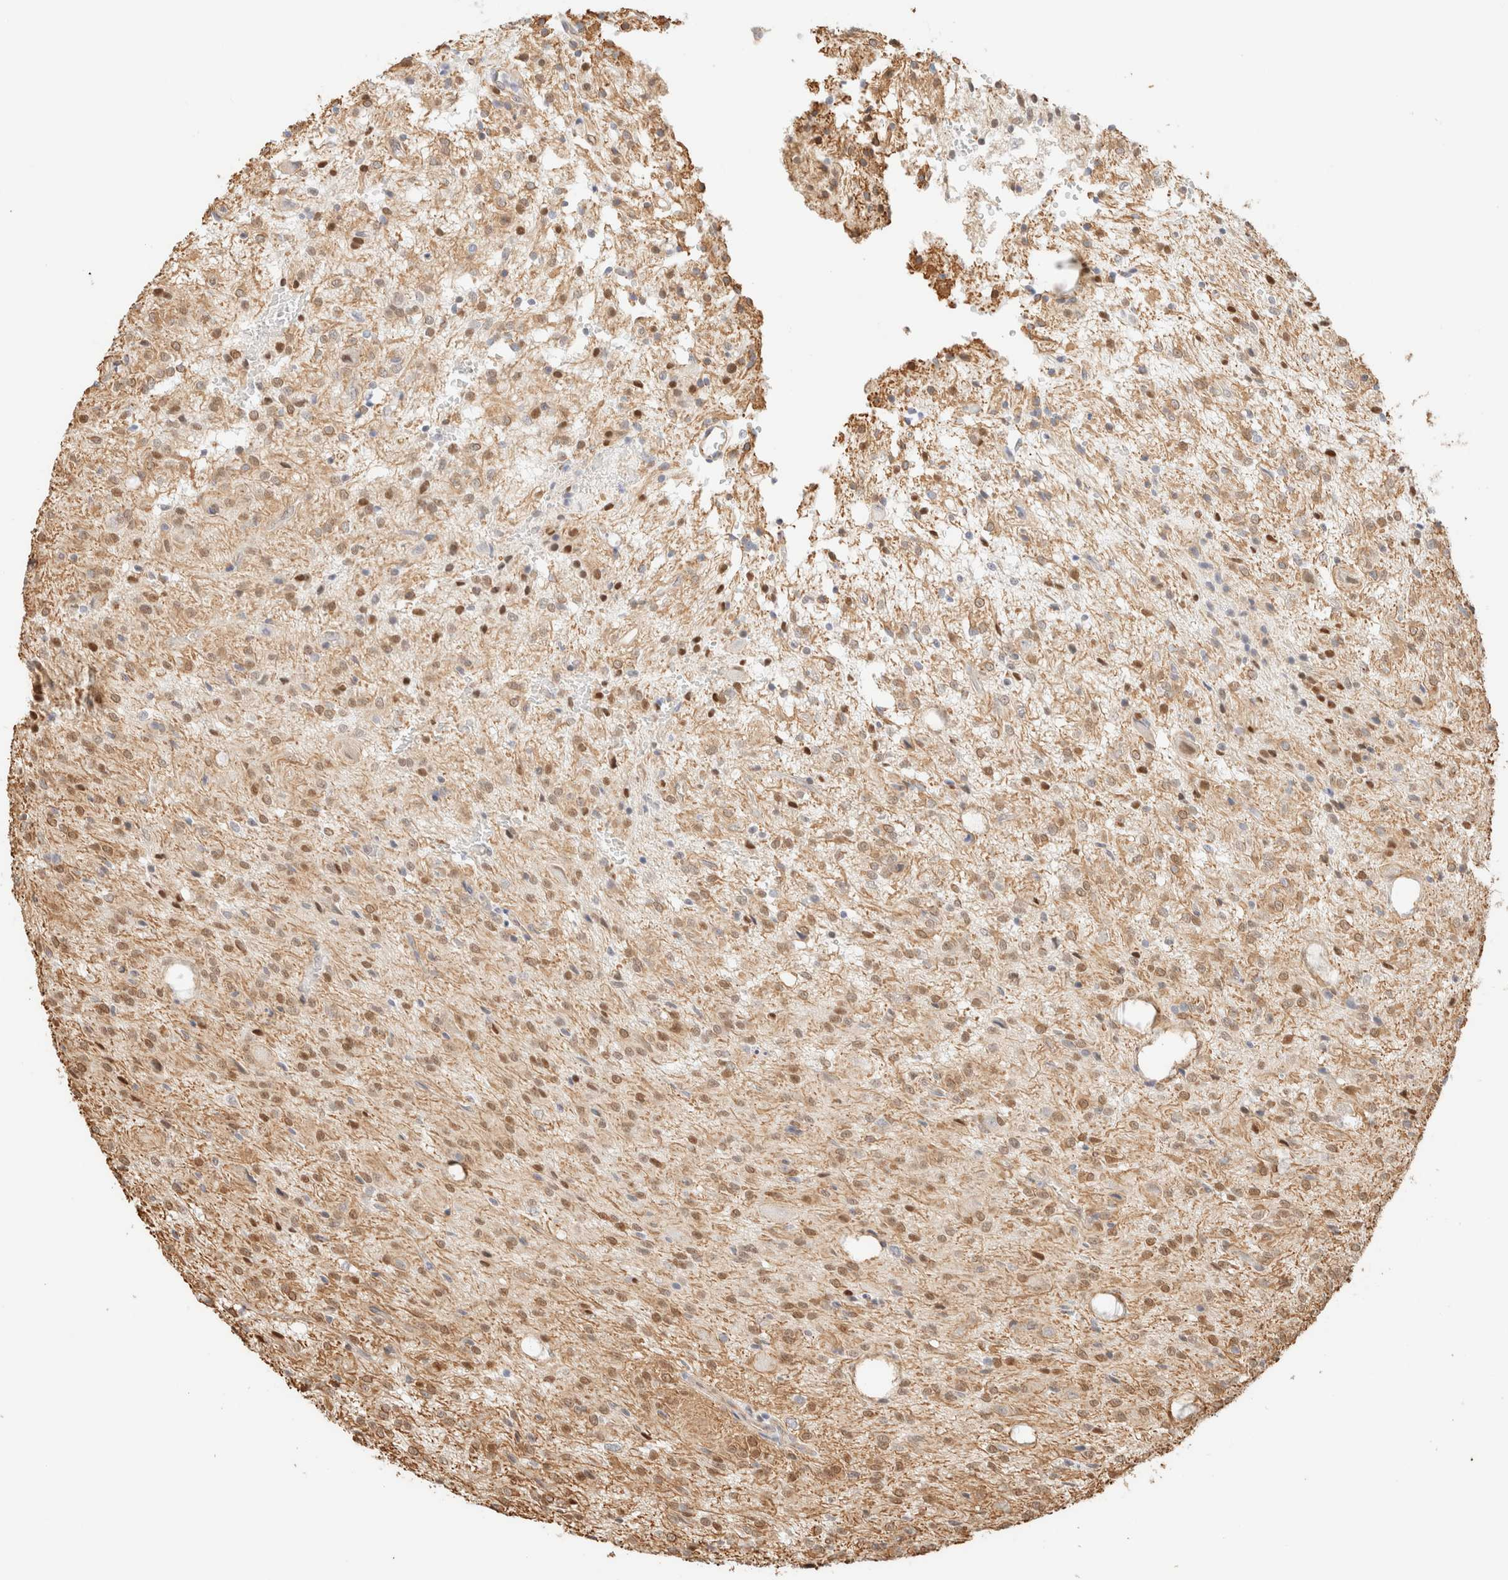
{"staining": {"intensity": "moderate", "quantity": ">75%", "location": "cytoplasmic/membranous,nuclear"}, "tissue": "glioma", "cell_type": "Tumor cells", "image_type": "cancer", "snomed": [{"axis": "morphology", "description": "Glioma, malignant, High grade"}, {"axis": "topography", "description": "Brain"}], "caption": "Glioma tissue shows moderate cytoplasmic/membranous and nuclear positivity in about >75% of tumor cells", "gene": "ARID5A", "patient": {"sex": "female", "age": 59}}